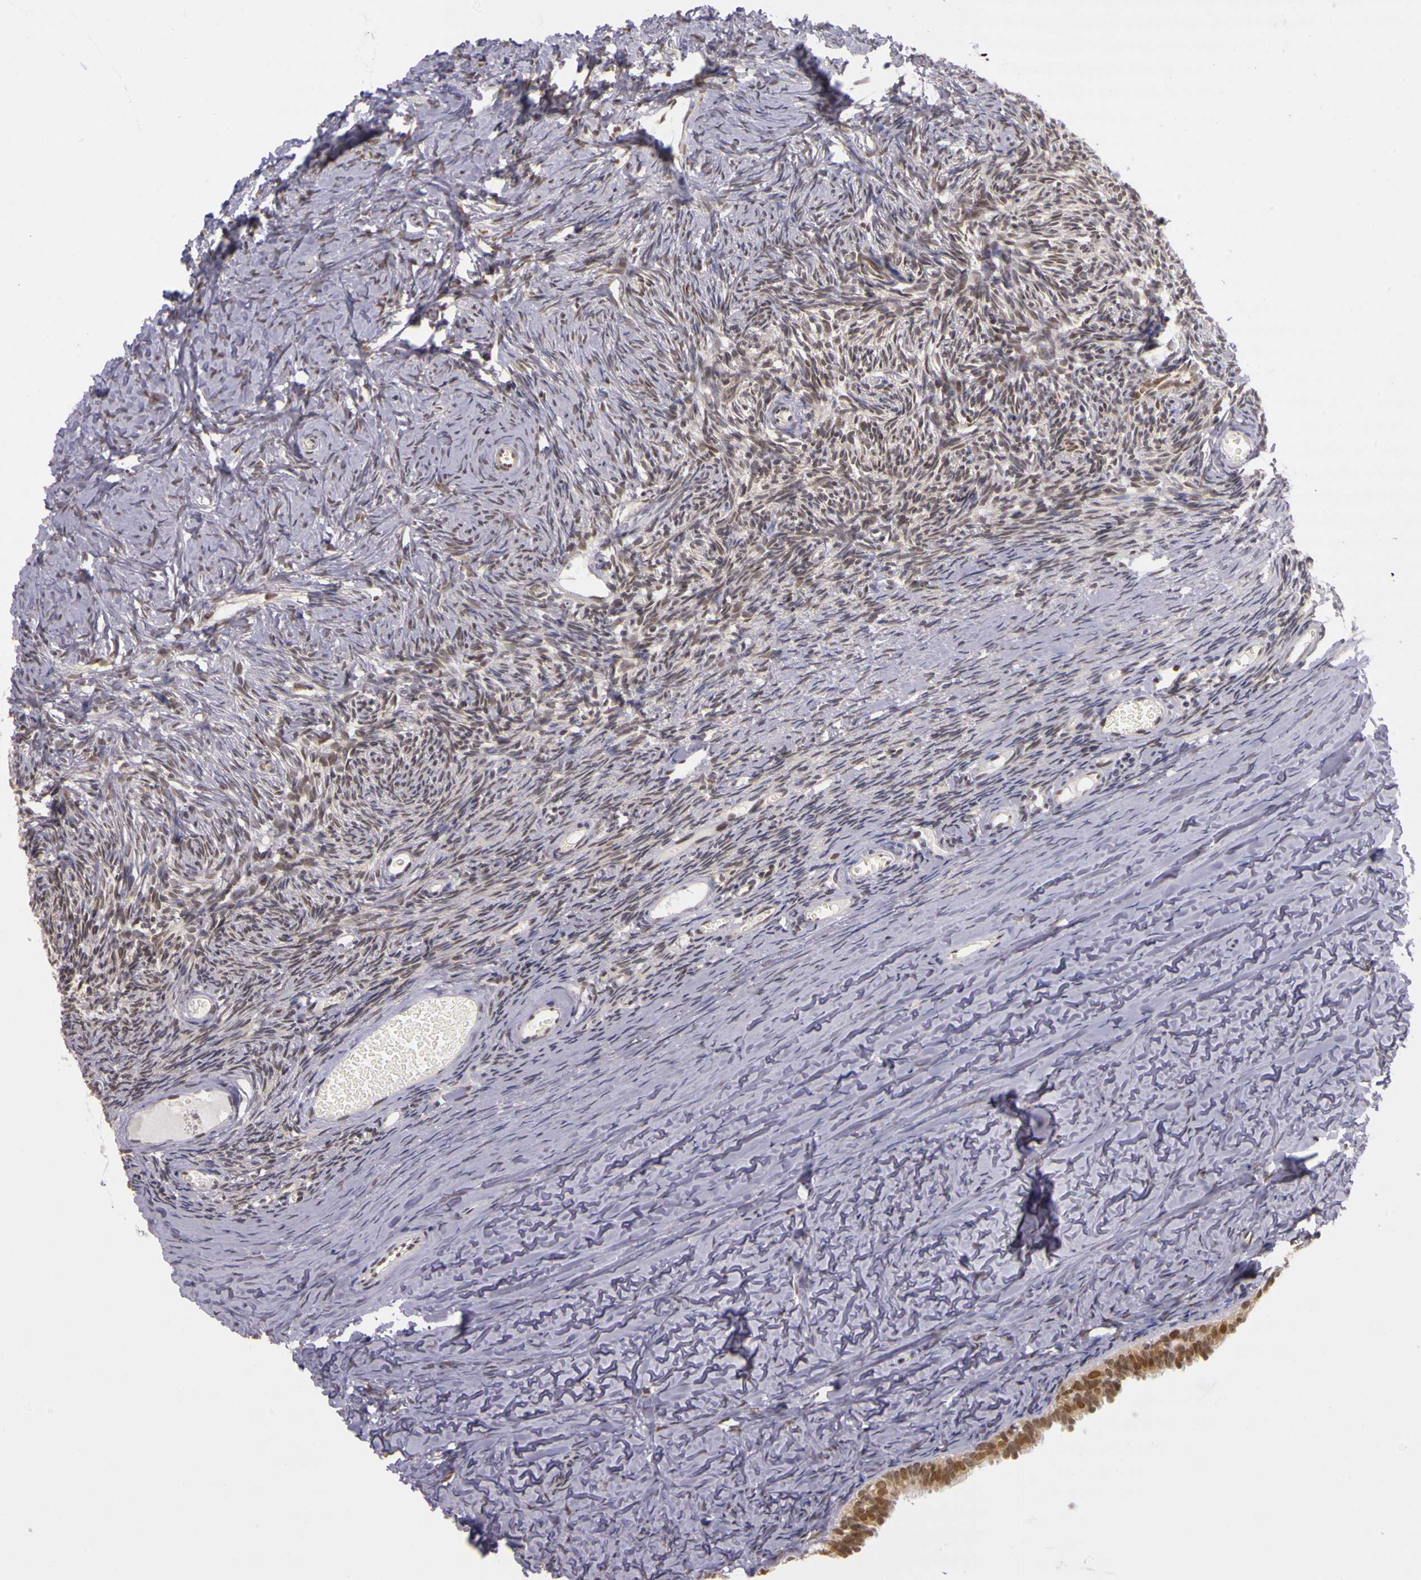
{"staining": {"intensity": "weak", "quantity": "25%-75%", "location": "nuclear"}, "tissue": "ovary", "cell_type": "Ovarian stroma cells", "image_type": "normal", "snomed": [{"axis": "morphology", "description": "Normal tissue, NOS"}, {"axis": "topography", "description": "Ovary"}], "caption": "High-magnification brightfield microscopy of normal ovary stained with DAB (brown) and counterstained with hematoxylin (blue). ovarian stroma cells exhibit weak nuclear staining is identified in about25%-75% of cells. The staining was performed using DAB, with brown indicating positive protein expression. Nuclei are stained blue with hematoxylin.", "gene": "WDR13", "patient": {"sex": "female", "age": 59}}